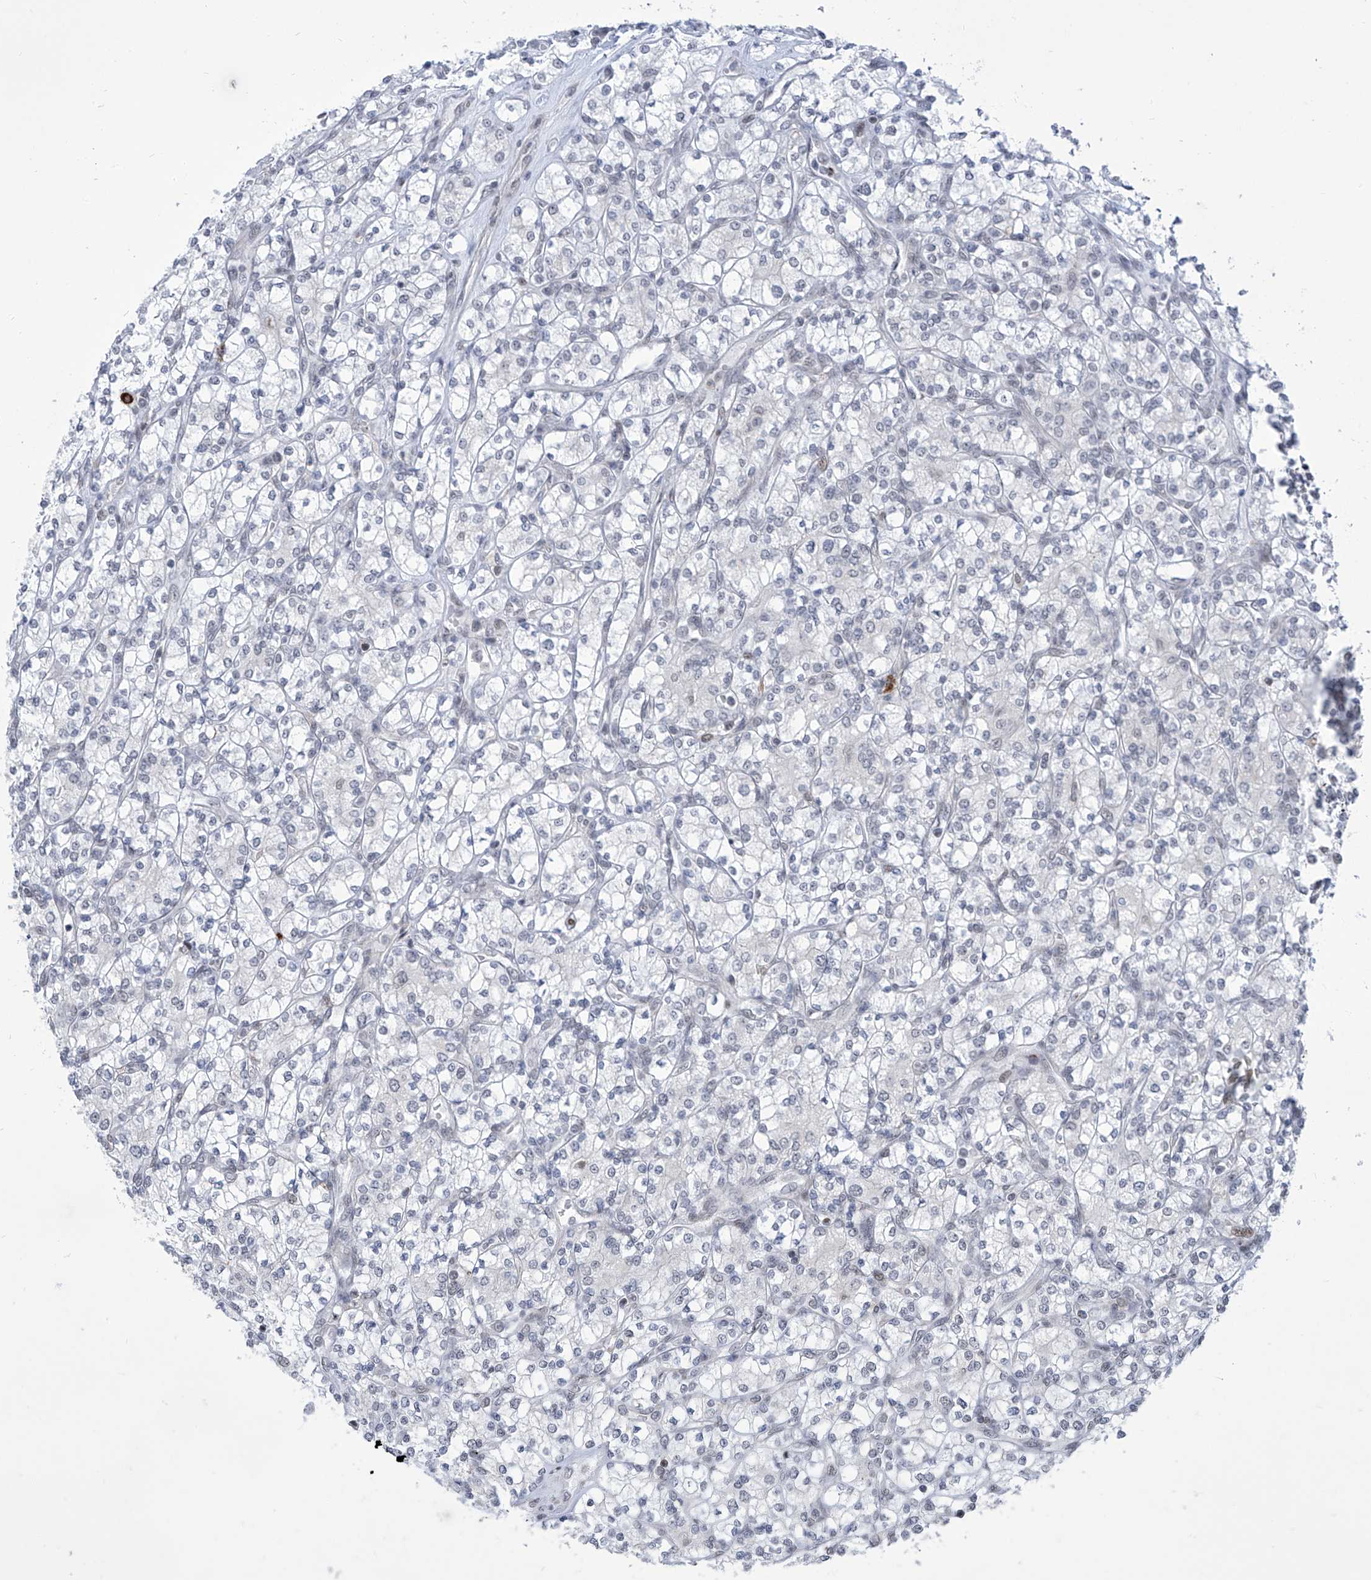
{"staining": {"intensity": "negative", "quantity": "none", "location": "none"}, "tissue": "renal cancer", "cell_type": "Tumor cells", "image_type": "cancer", "snomed": [{"axis": "morphology", "description": "Adenocarcinoma, NOS"}, {"axis": "topography", "description": "Kidney"}], "caption": "Immunohistochemistry micrograph of neoplastic tissue: renal cancer stained with DAB displays no significant protein staining in tumor cells.", "gene": "CEP290", "patient": {"sex": "male", "age": 77}}